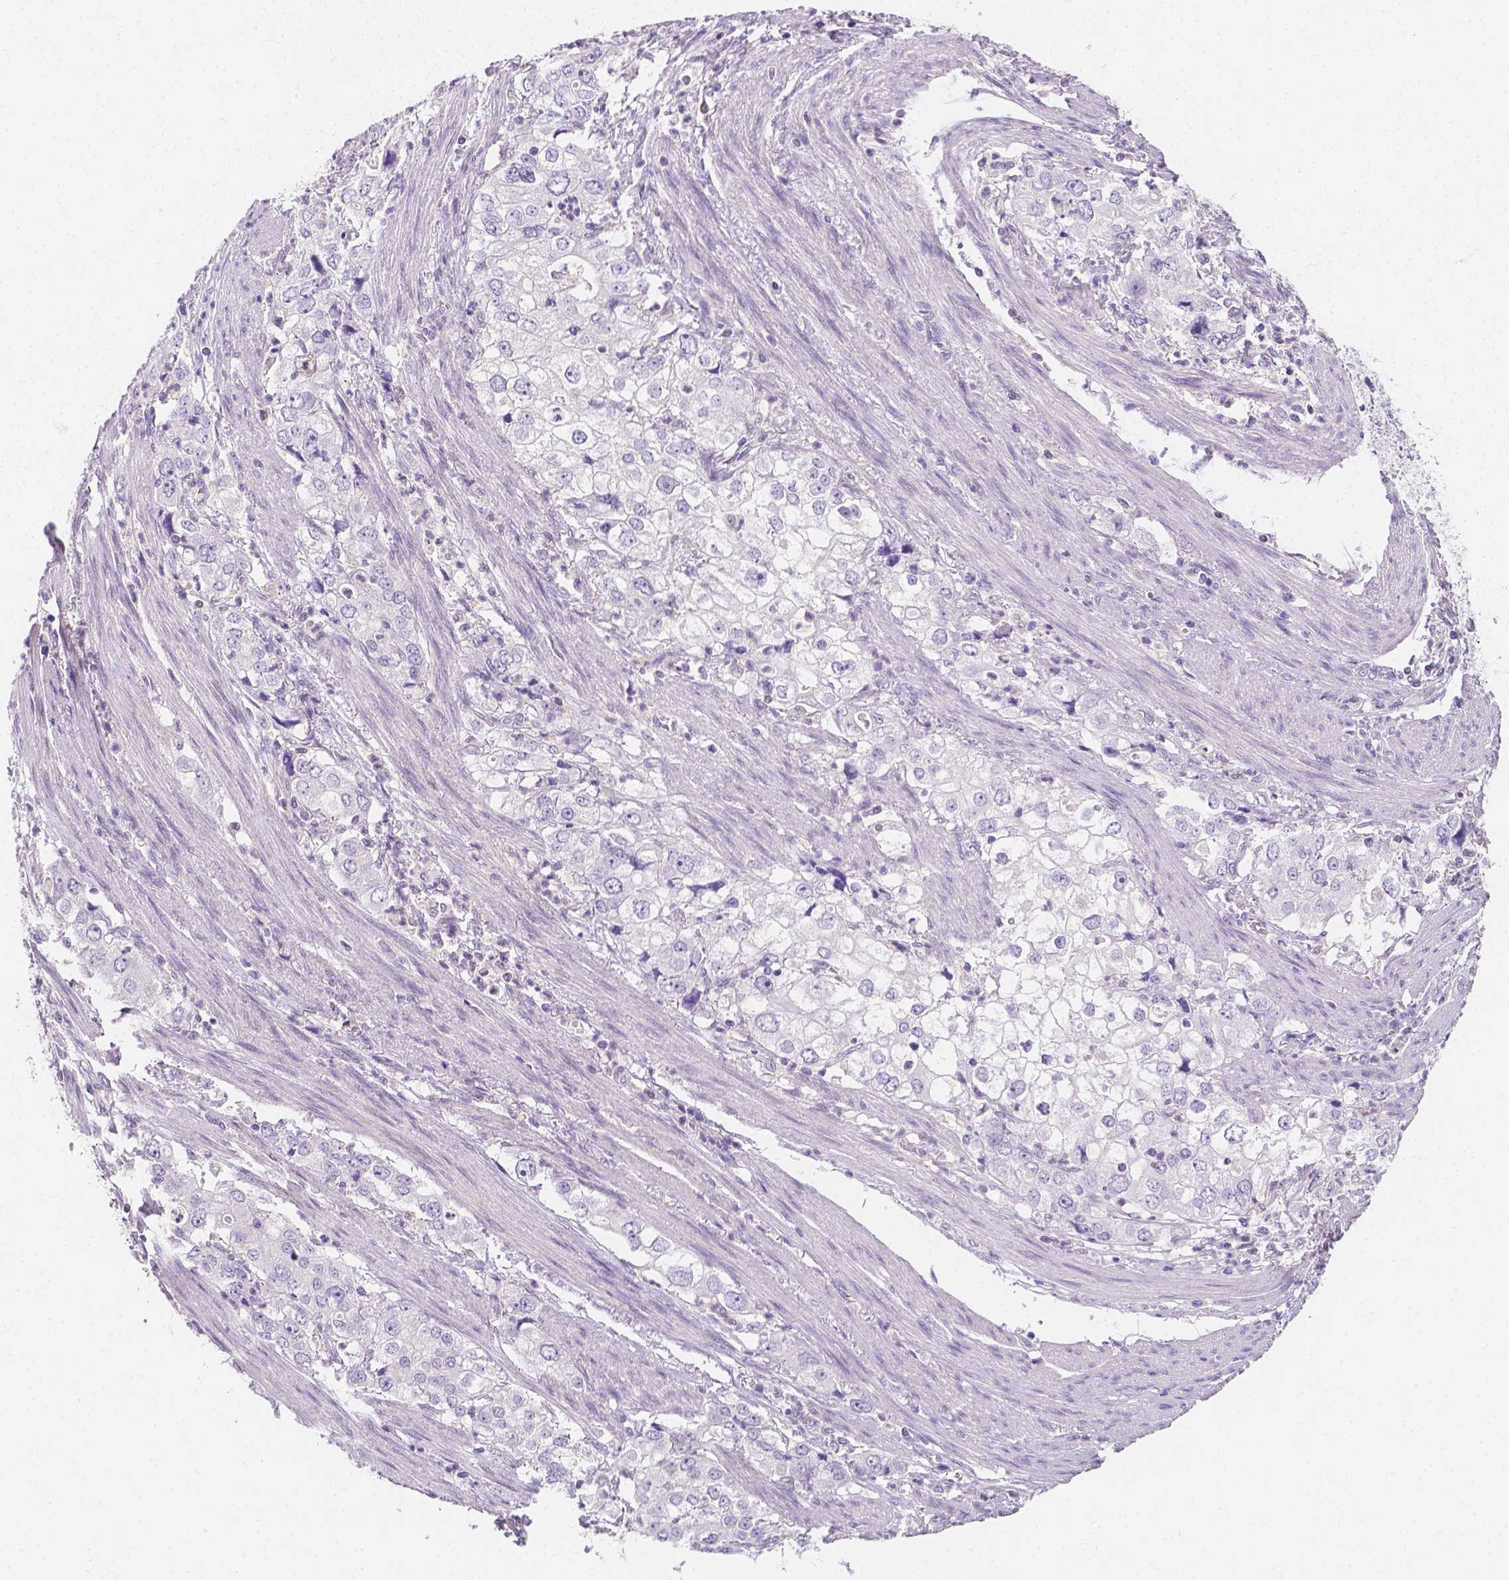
{"staining": {"intensity": "negative", "quantity": "none", "location": "none"}, "tissue": "stomach cancer", "cell_type": "Tumor cells", "image_type": "cancer", "snomed": [{"axis": "morphology", "description": "Adenocarcinoma, NOS"}, {"axis": "topography", "description": "Stomach, upper"}], "caption": "This is an IHC histopathology image of adenocarcinoma (stomach). There is no staining in tumor cells.", "gene": "SGTB", "patient": {"sex": "male", "age": 75}}